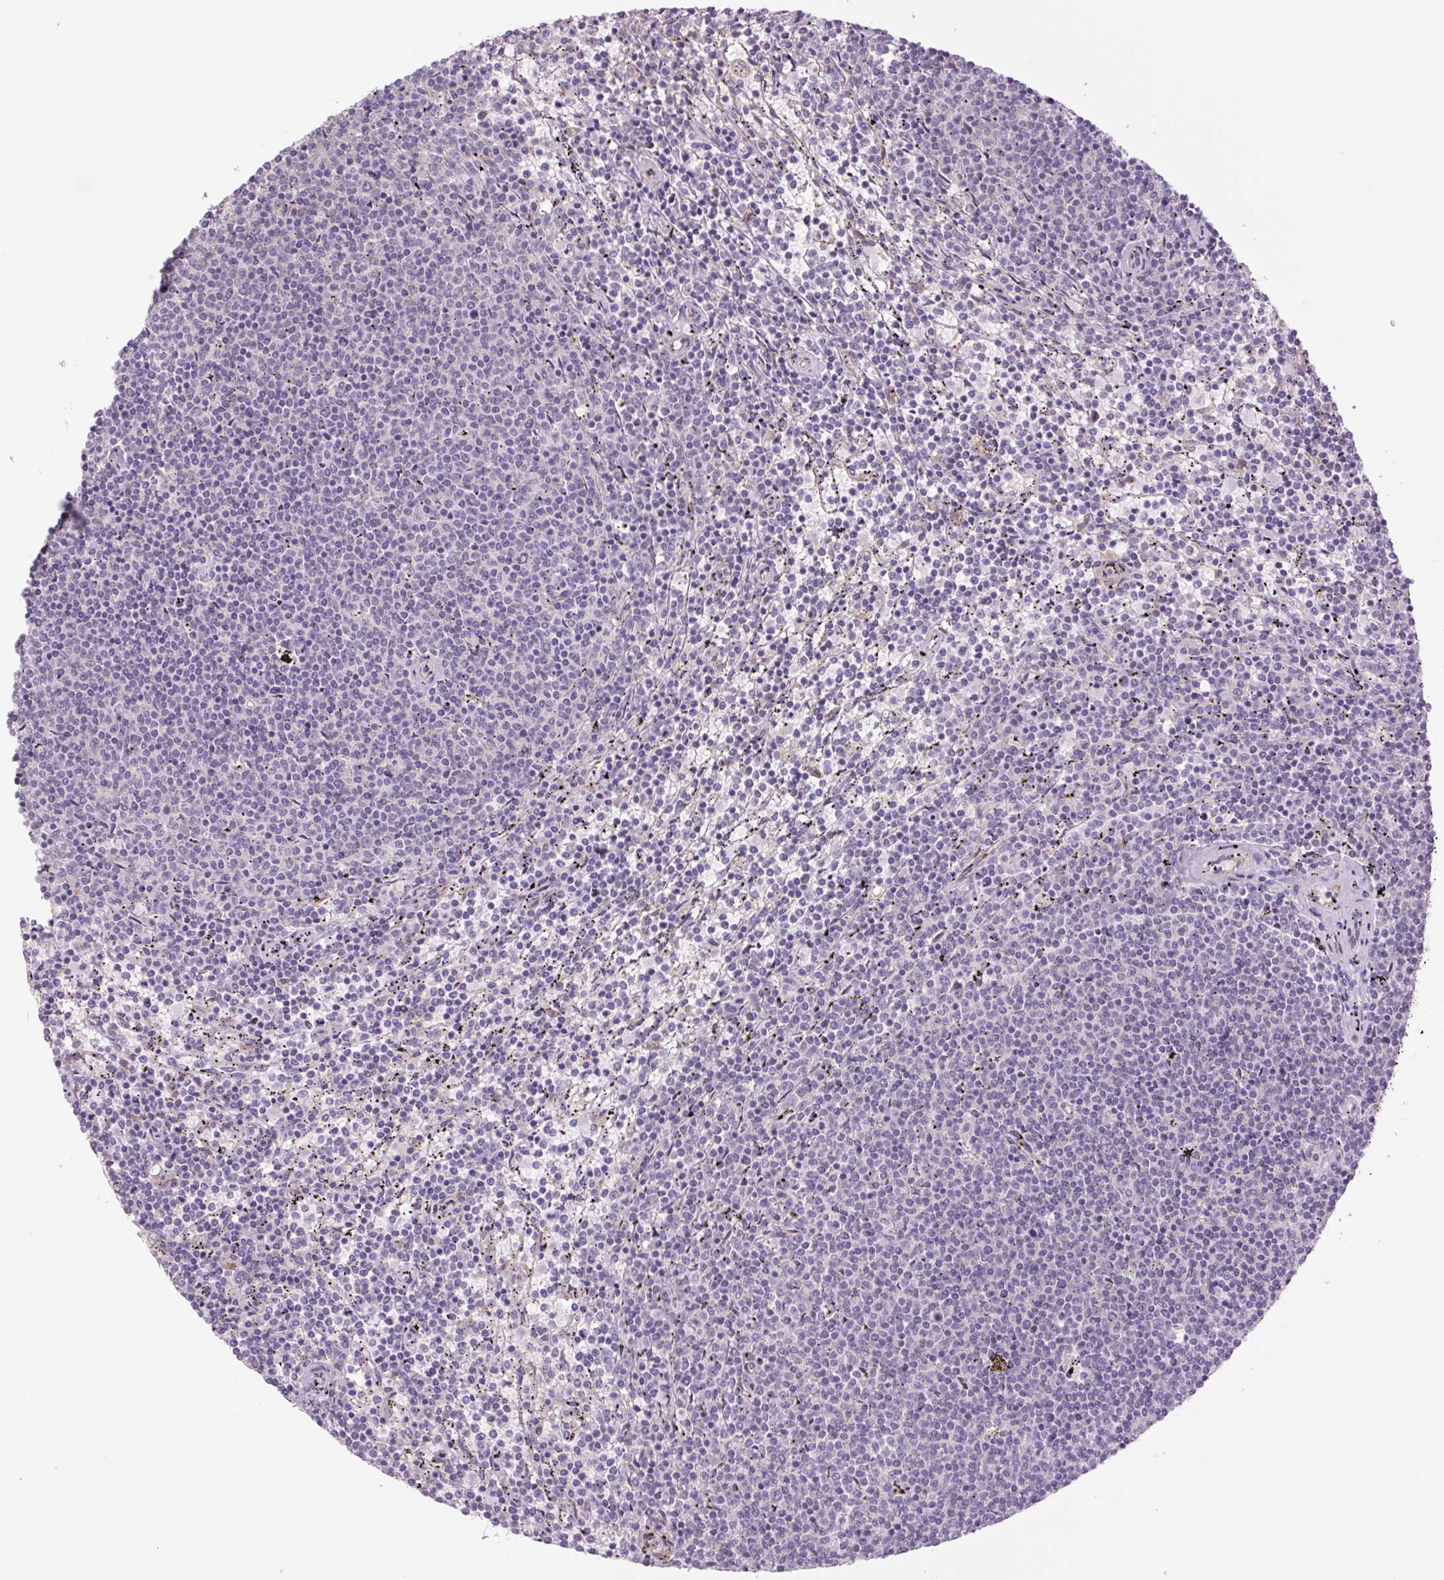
{"staining": {"intensity": "negative", "quantity": "none", "location": "none"}, "tissue": "lymphoma", "cell_type": "Tumor cells", "image_type": "cancer", "snomed": [{"axis": "morphology", "description": "Malignant lymphoma, non-Hodgkin's type, Low grade"}, {"axis": "topography", "description": "Spleen"}], "caption": "A high-resolution micrograph shows immunohistochemistry staining of lymphoma, which shows no significant expression in tumor cells.", "gene": "PLA2G4A", "patient": {"sex": "female", "age": 50}}